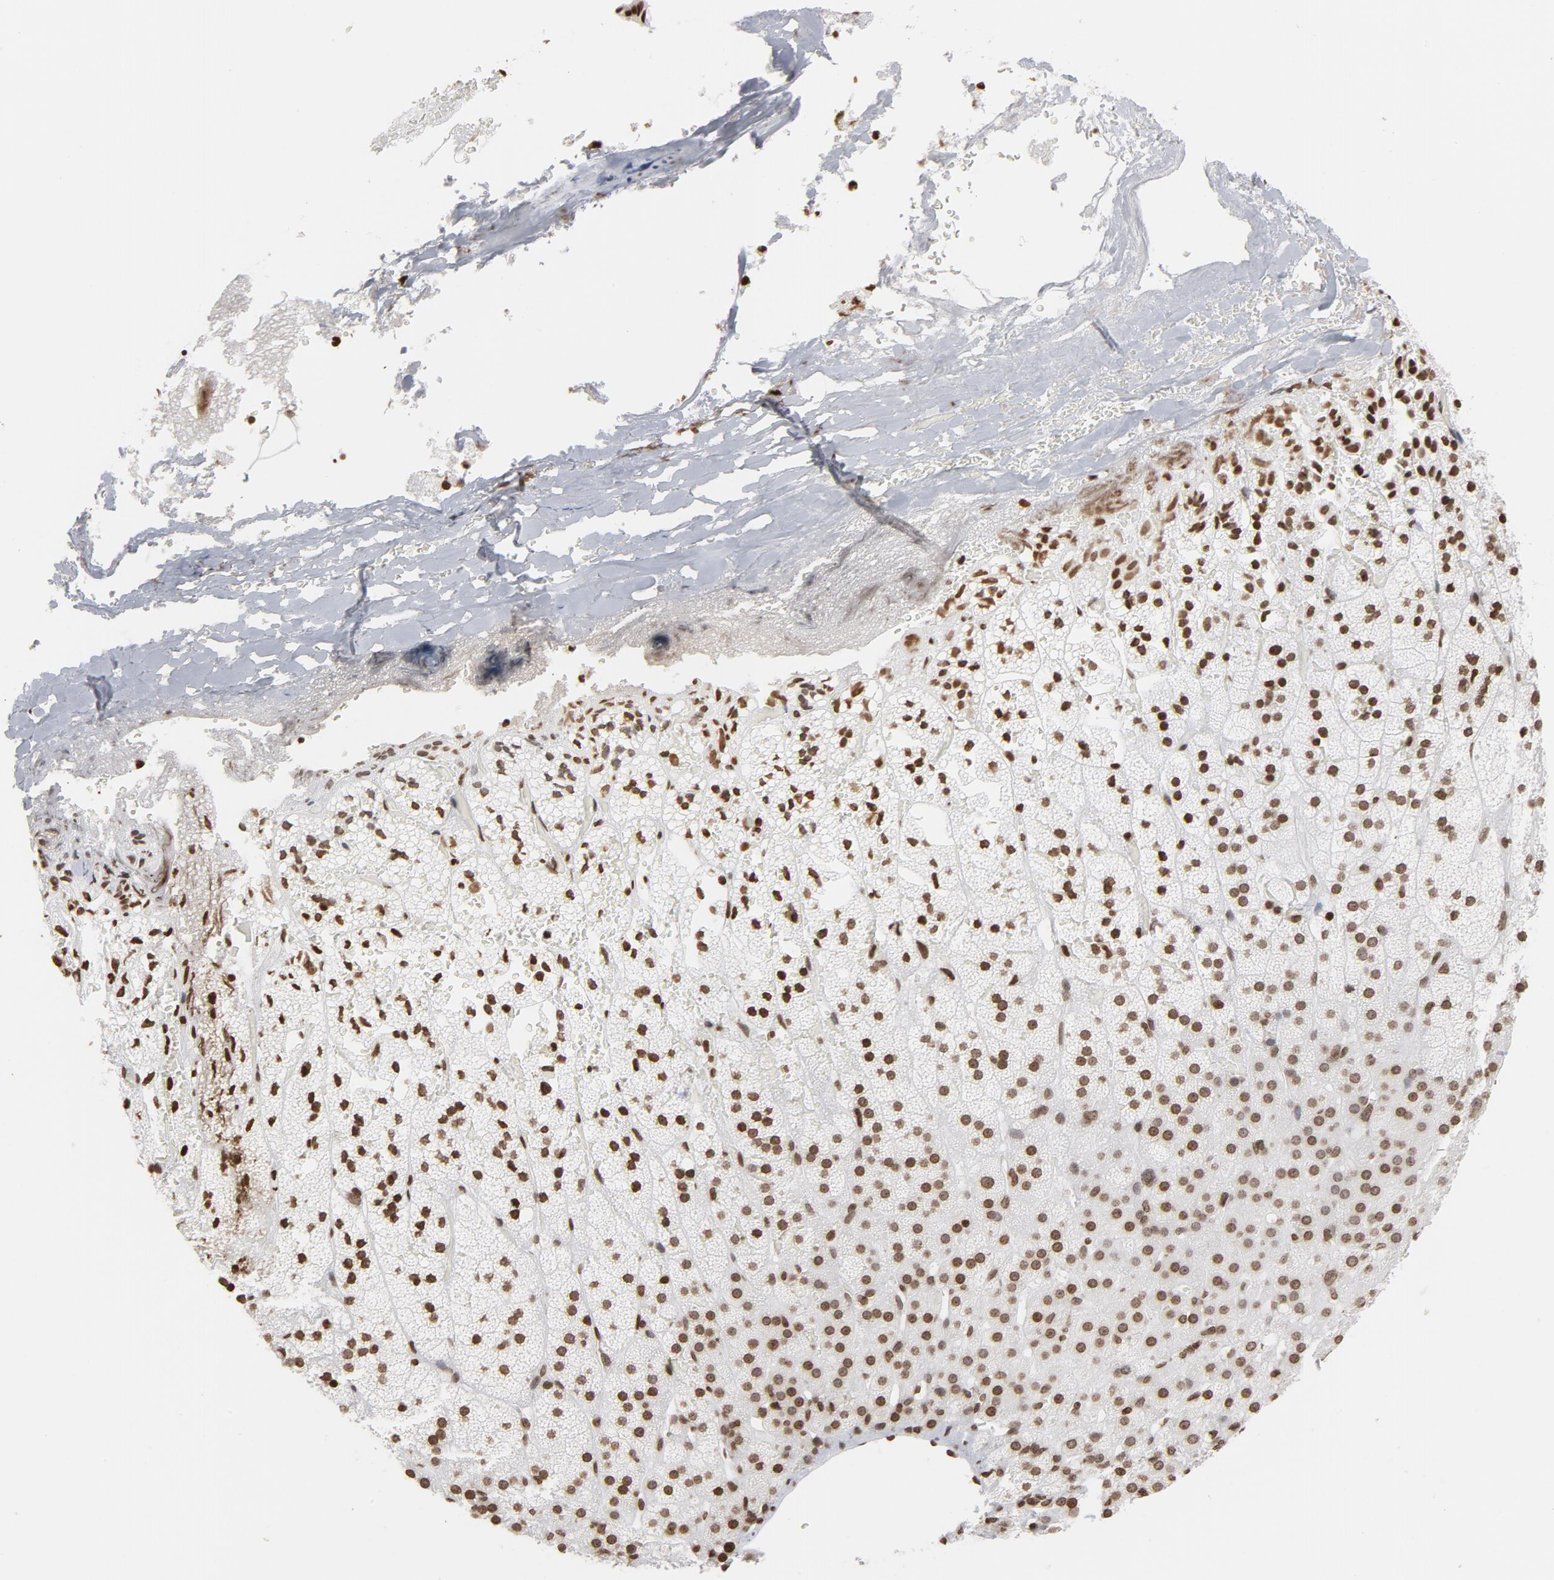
{"staining": {"intensity": "moderate", "quantity": ">75%", "location": "nuclear"}, "tissue": "adrenal gland", "cell_type": "Glandular cells", "image_type": "normal", "snomed": [{"axis": "morphology", "description": "Normal tissue, NOS"}, {"axis": "topography", "description": "Adrenal gland"}], "caption": "Glandular cells show medium levels of moderate nuclear positivity in about >75% of cells in normal human adrenal gland. (DAB (3,3'-diaminobenzidine) = brown stain, brightfield microscopy at high magnification).", "gene": "H2AC12", "patient": {"sex": "male", "age": 35}}